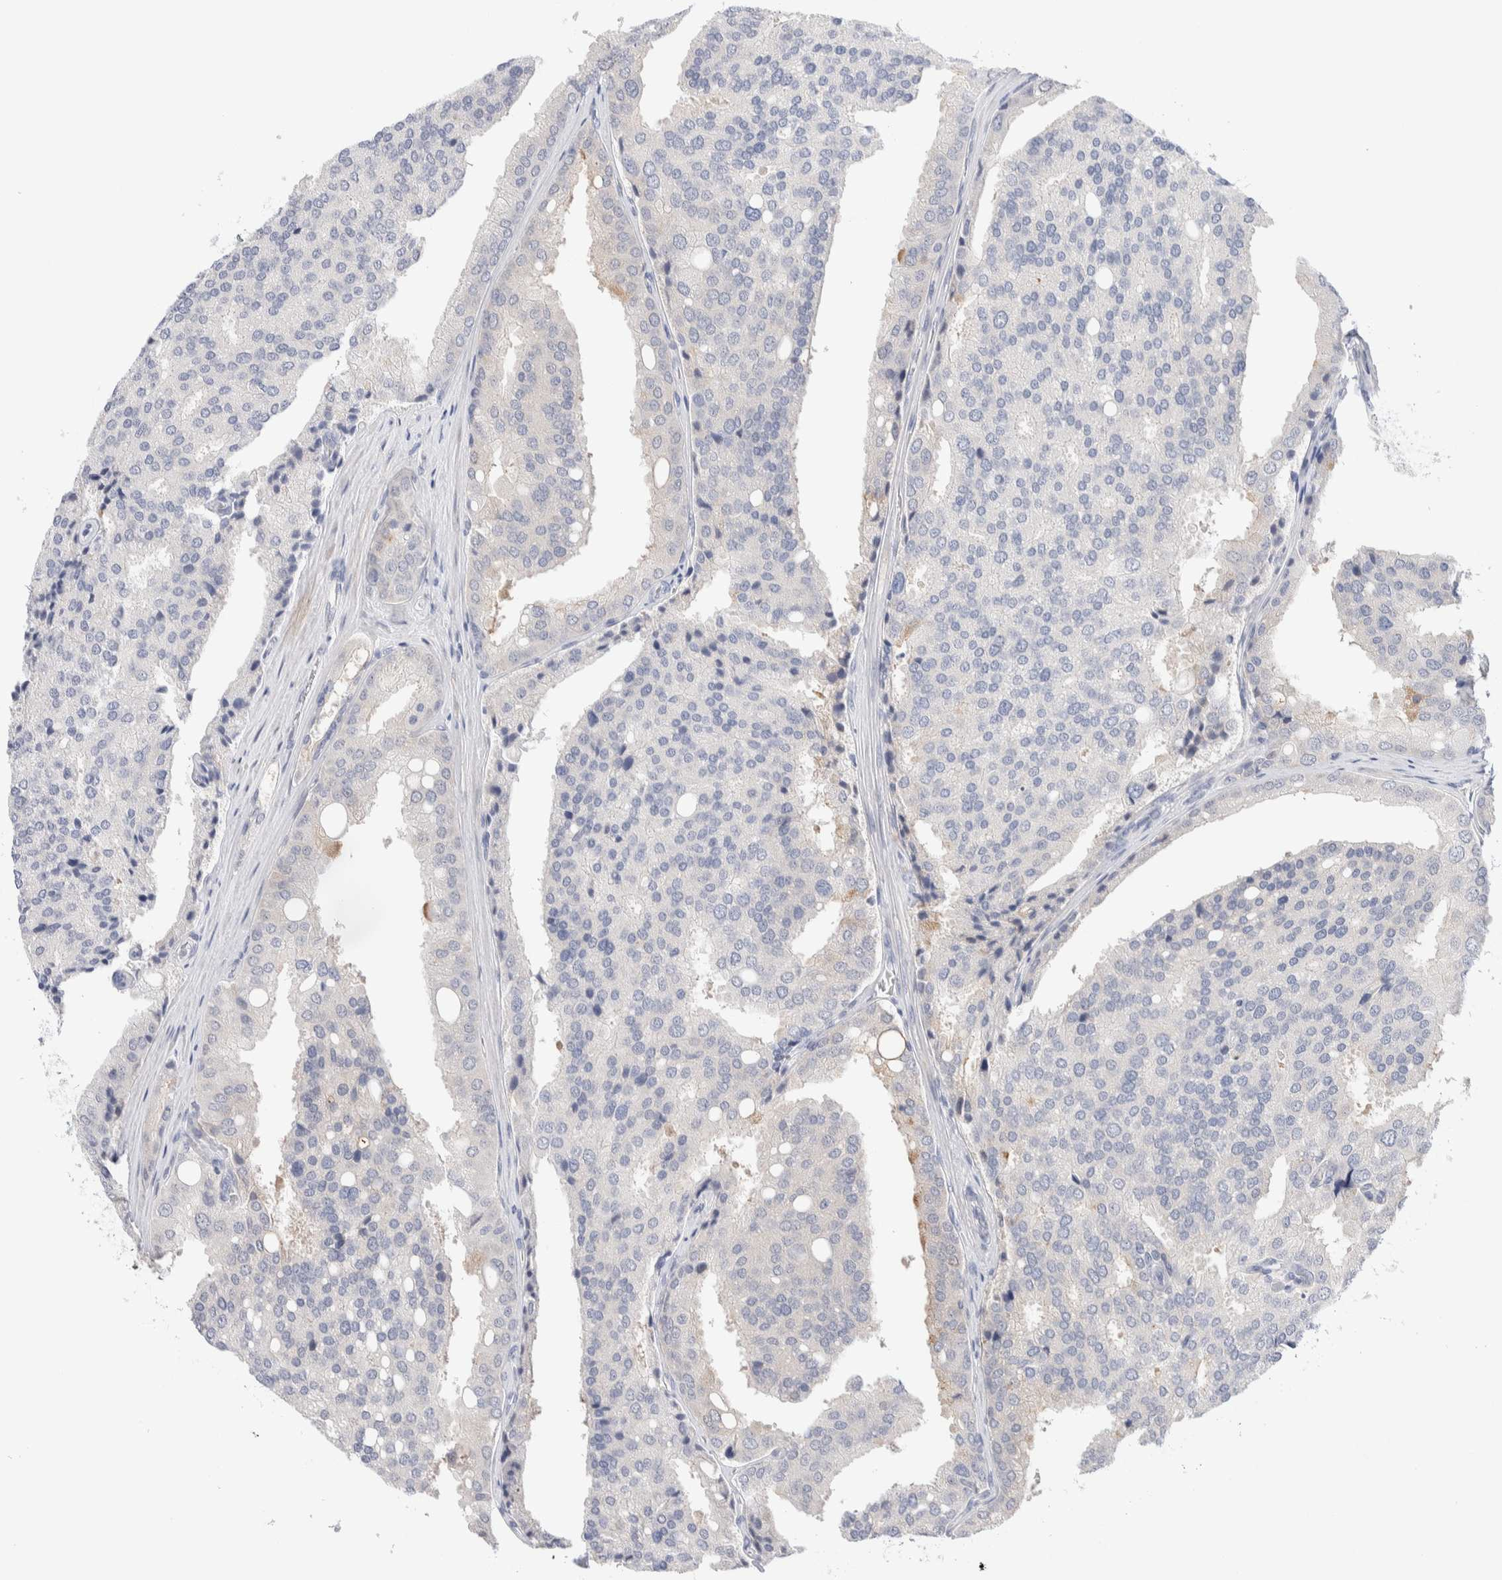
{"staining": {"intensity": "negative", "quantity": "none", "location": "none"}, "tissue": "prostate cancer", "cell_type": "Tumor cells", "image_type": "cancer", "snomed": [{"axis": "morphology", "description": "Adenocarcinoma, High grade"}, {"axis": "topography", "description": "Prostate"}], "caption": "Immunohistochemistry (IHC) of high-grade adenocarcinoma (prostate) reveals no expression in tumor cells.", "gene": "DNAJB6", "patient": {"sex": "male", "age": 50}}